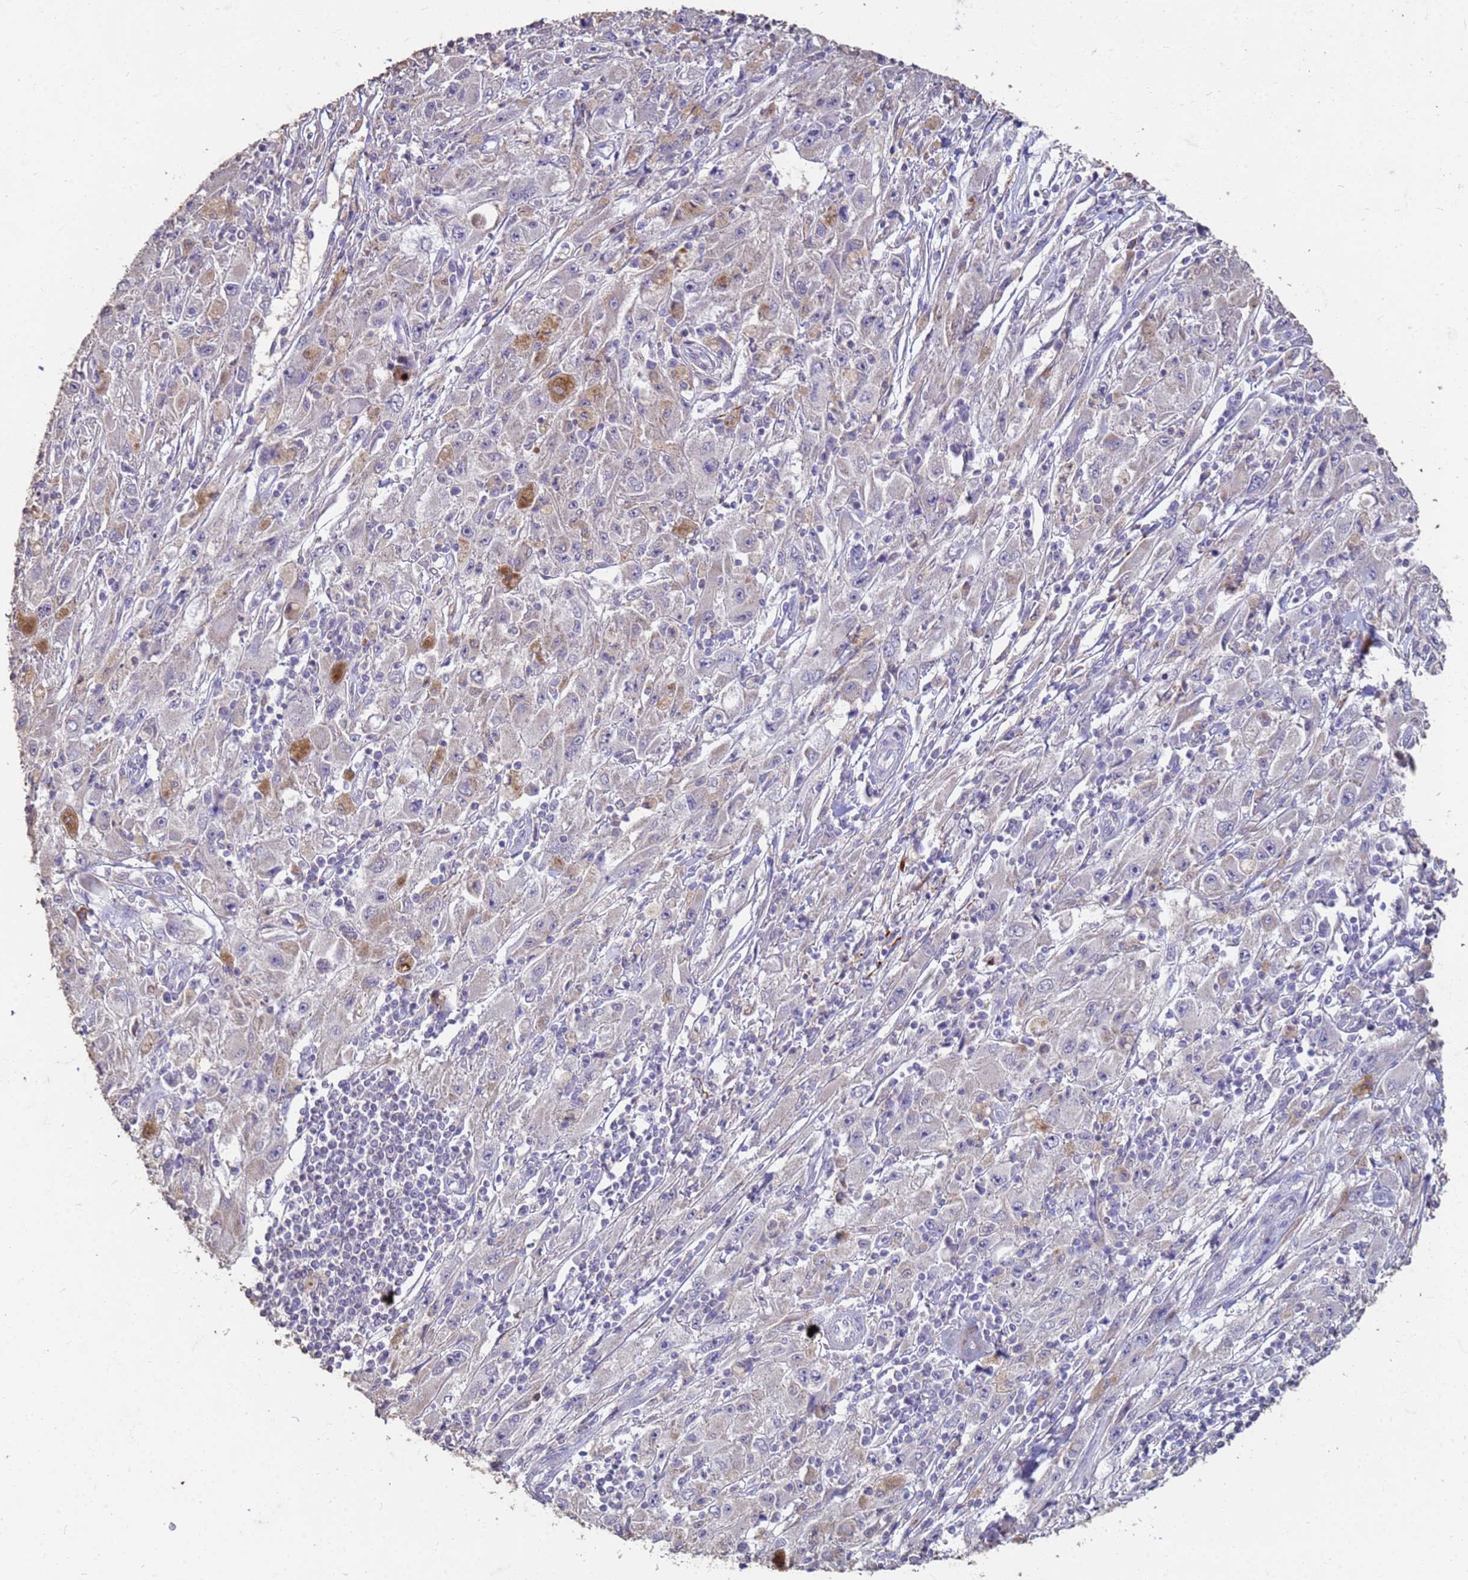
{"staining": {"intensity": "negative", "quantity": "none", "location": "none"}, "tissue": "melanoma", "cell_type": "Tumor cells", "image_type": "cancer", "snomed": [{"axis": "morphology", "description": "Malignant melanoma, Metastatic site"}, {"axis": "topography", "description": "Skin"}], "caption": "Histopathology image shows no significant protein staining in tumor cells of malignant melanoma (metastatic site).", "gene": "SLC25A15", "patient": {"sex": "male", "age": 53}}